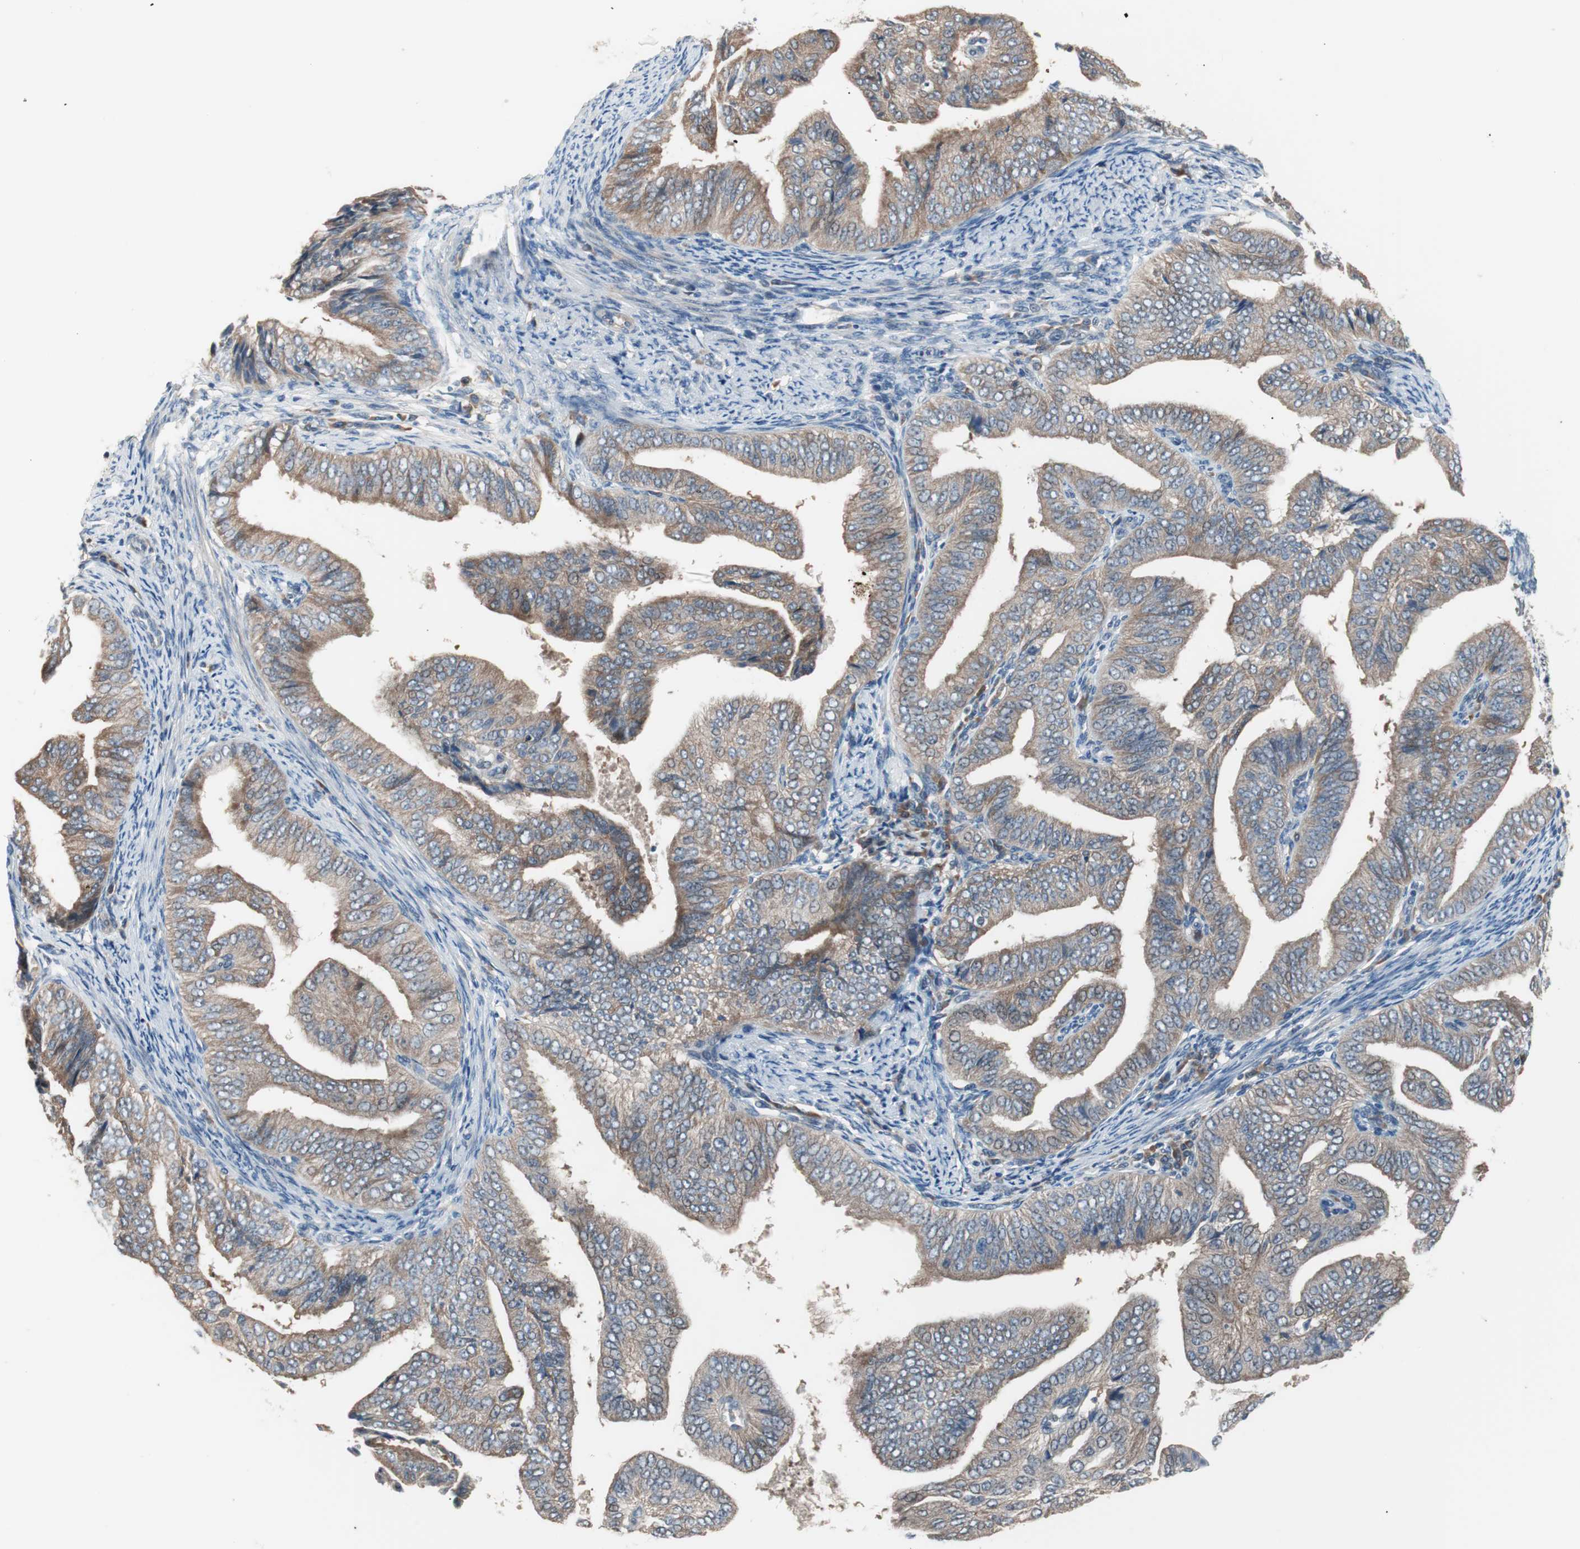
{"staining": {"intensity": "weak", "quantity": ">75%", "location": "cytoplasmic/membranous"}, "tissue": "endometrial cancer", "cell_type": "Tumor cells", "image_type": "cancer", "snomed": [{"axis": "morphology", "description": "Adenocarcinoma, NOS"}, {"axis": "topography", "description": "Endometrium"}], "caption": "Protein expression analysis of human endometrial cancer reveals weak cytoplasmic/membranous expression in approximately >75% of tumor cells. Ihc stains the protein of interest in brown and the nuclei are stained blue.", "gene": "PCK1", "patient": {"sex": "female", "age": 58}}